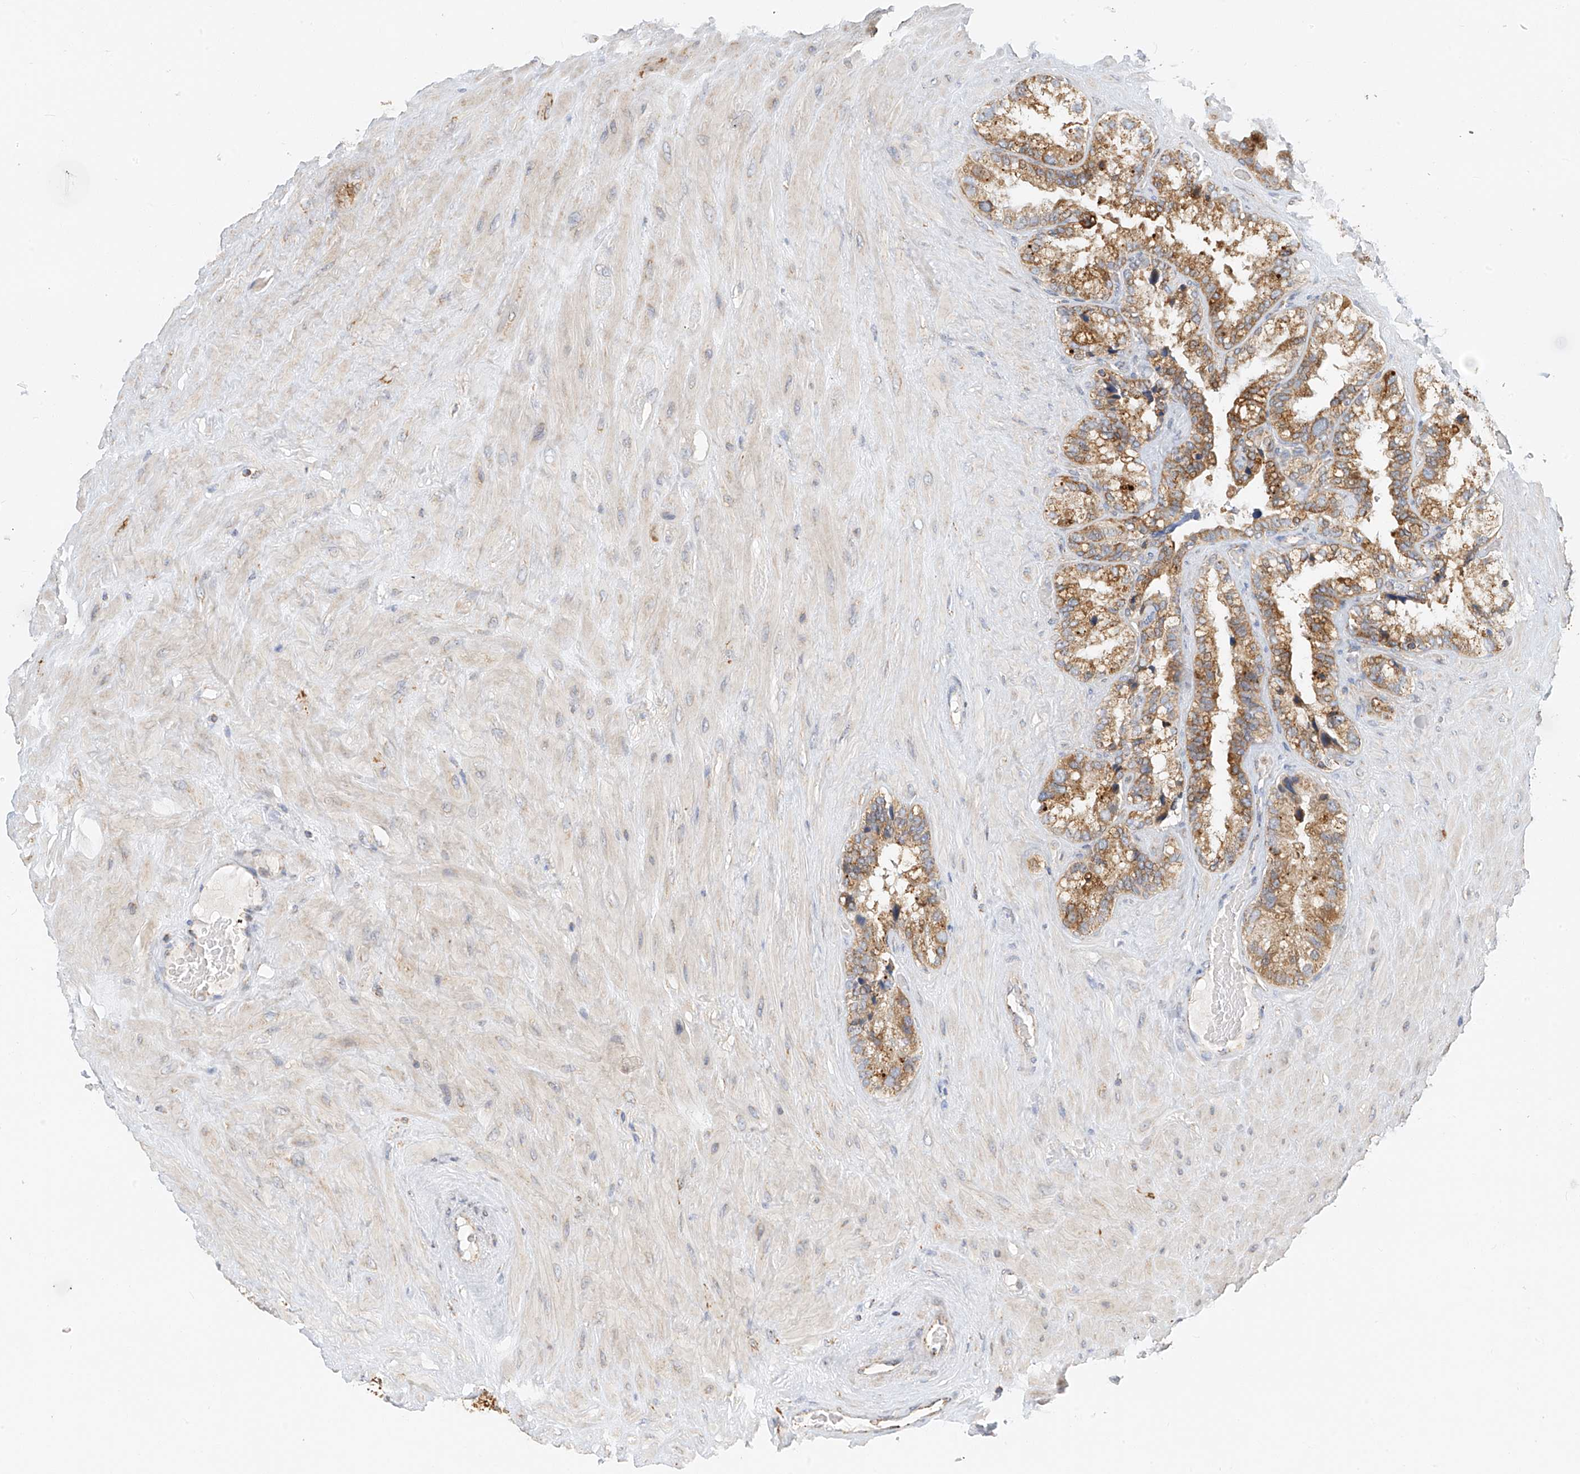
{"staining": {"intensity": "moderate", "quantity": "25%-75%", "location": "cytoplasmic/membranous"}, "tissue": "seminal vesicle", "cell_type": "Glandular cells", "image_type": "normal", "snomed": [{"axis": "morphology", "description": "Normal tissue, NOS"}, {"axis": "topography", "description": "Prostate"}, {"axis": "topography", "description": "Seminal veicle"}], "caption": "Immunohistochemical staining of normal seminal vesicle demonstrates 25%-75% levels of moderate cytoplasmic/membranous protein expression in approximately 25%-75% of glandular cells.", "gene": "YIPF7", "patient": {"sex": "male", "age": 68}}